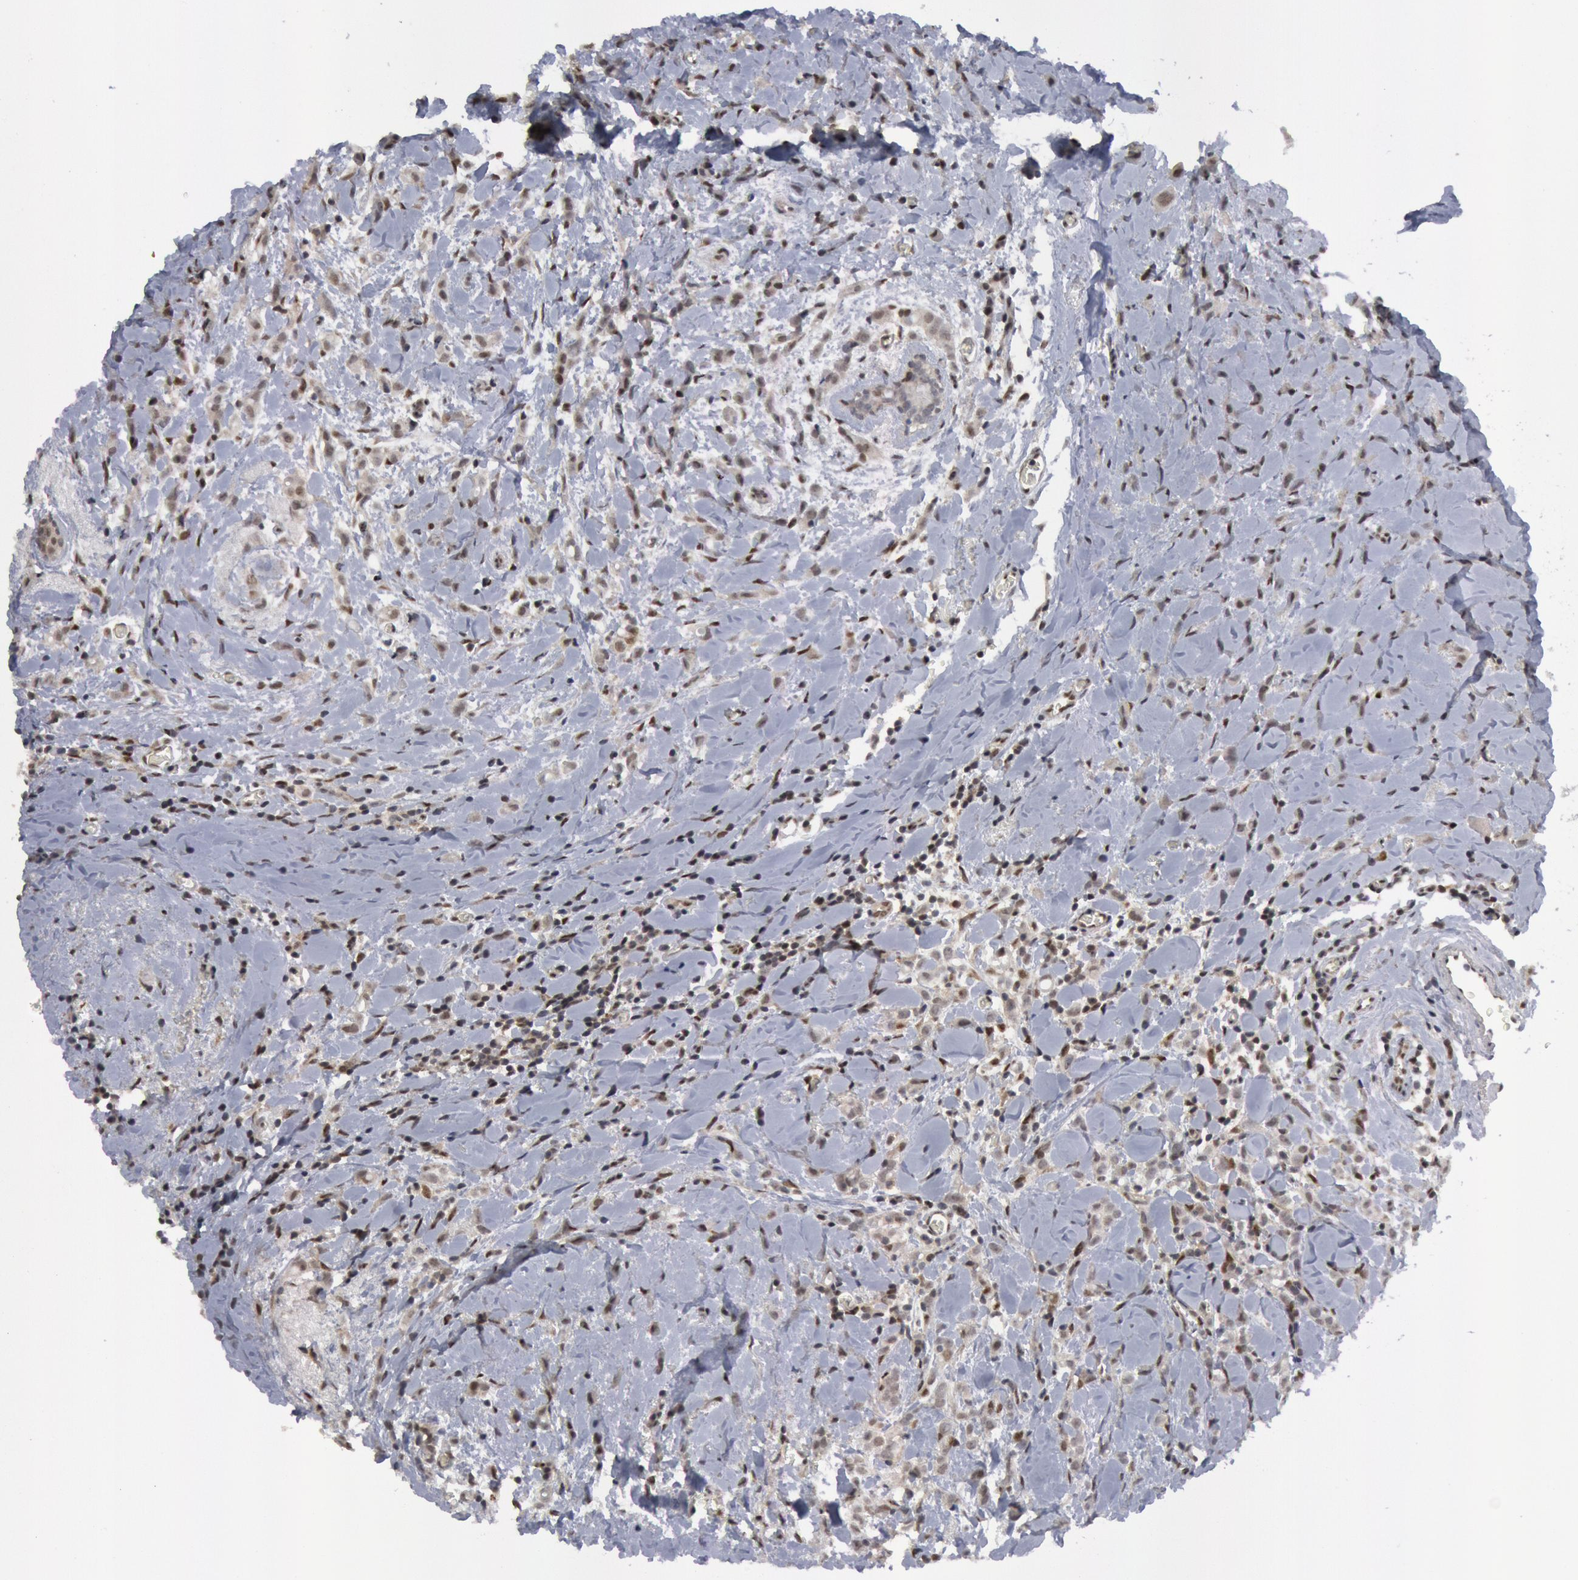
{"staining": {"intensity": "negative", "quantity": "none", "location": "none"}, "tissue": "breast cancer", "cell_type": "Tumor cells", "image_type": "cancer", "snomed": [{"axis": "morphology", "description": "Lobular carcinoma"}, {"axis": "topography", "description": "Breast"}], "caption": "Histopathology image shows no significant protein expression in tumor cells of breast lobular carcinoma.", "gene": "FOXO1", "patient": {"sex": "female", "age": 57}}